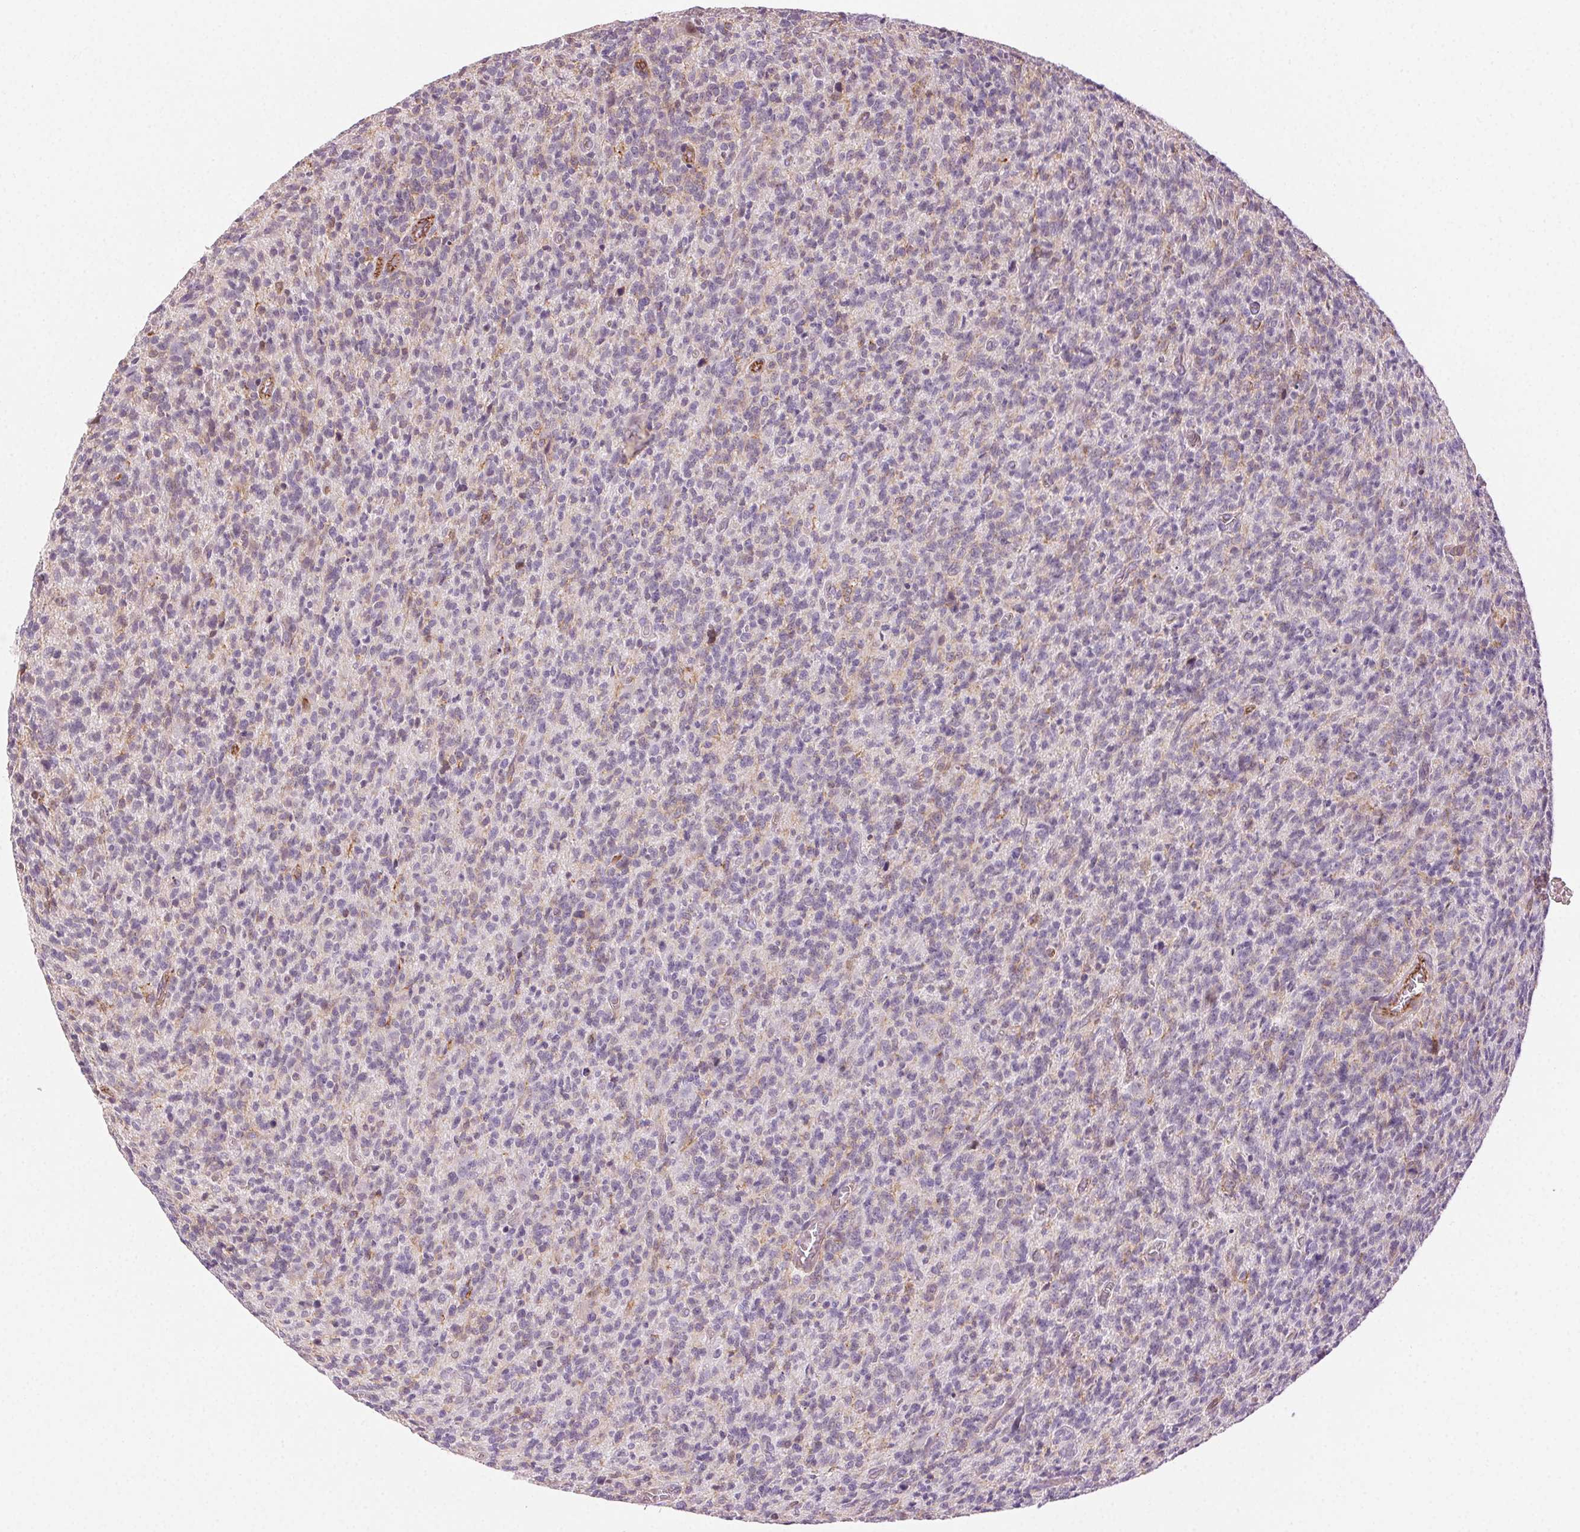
{"staining": {"intensity": "negative", "quantity": "none", "location": "none"}, "tissue": "glioma", "cell_type": "Tumor cells", "image_type": "cancer", "snomed": [{"axis": "morphology", "description": "Glioma, malignant, High grade"}, {"axis": "topography", "description": "Brain"}], "caption": "Malignant glioma (high-grade) stained for a protein using IHC shows no positivity tumor cells.", "gene": "AIF1L", "patient": {"sex": "male", "age": 76}}